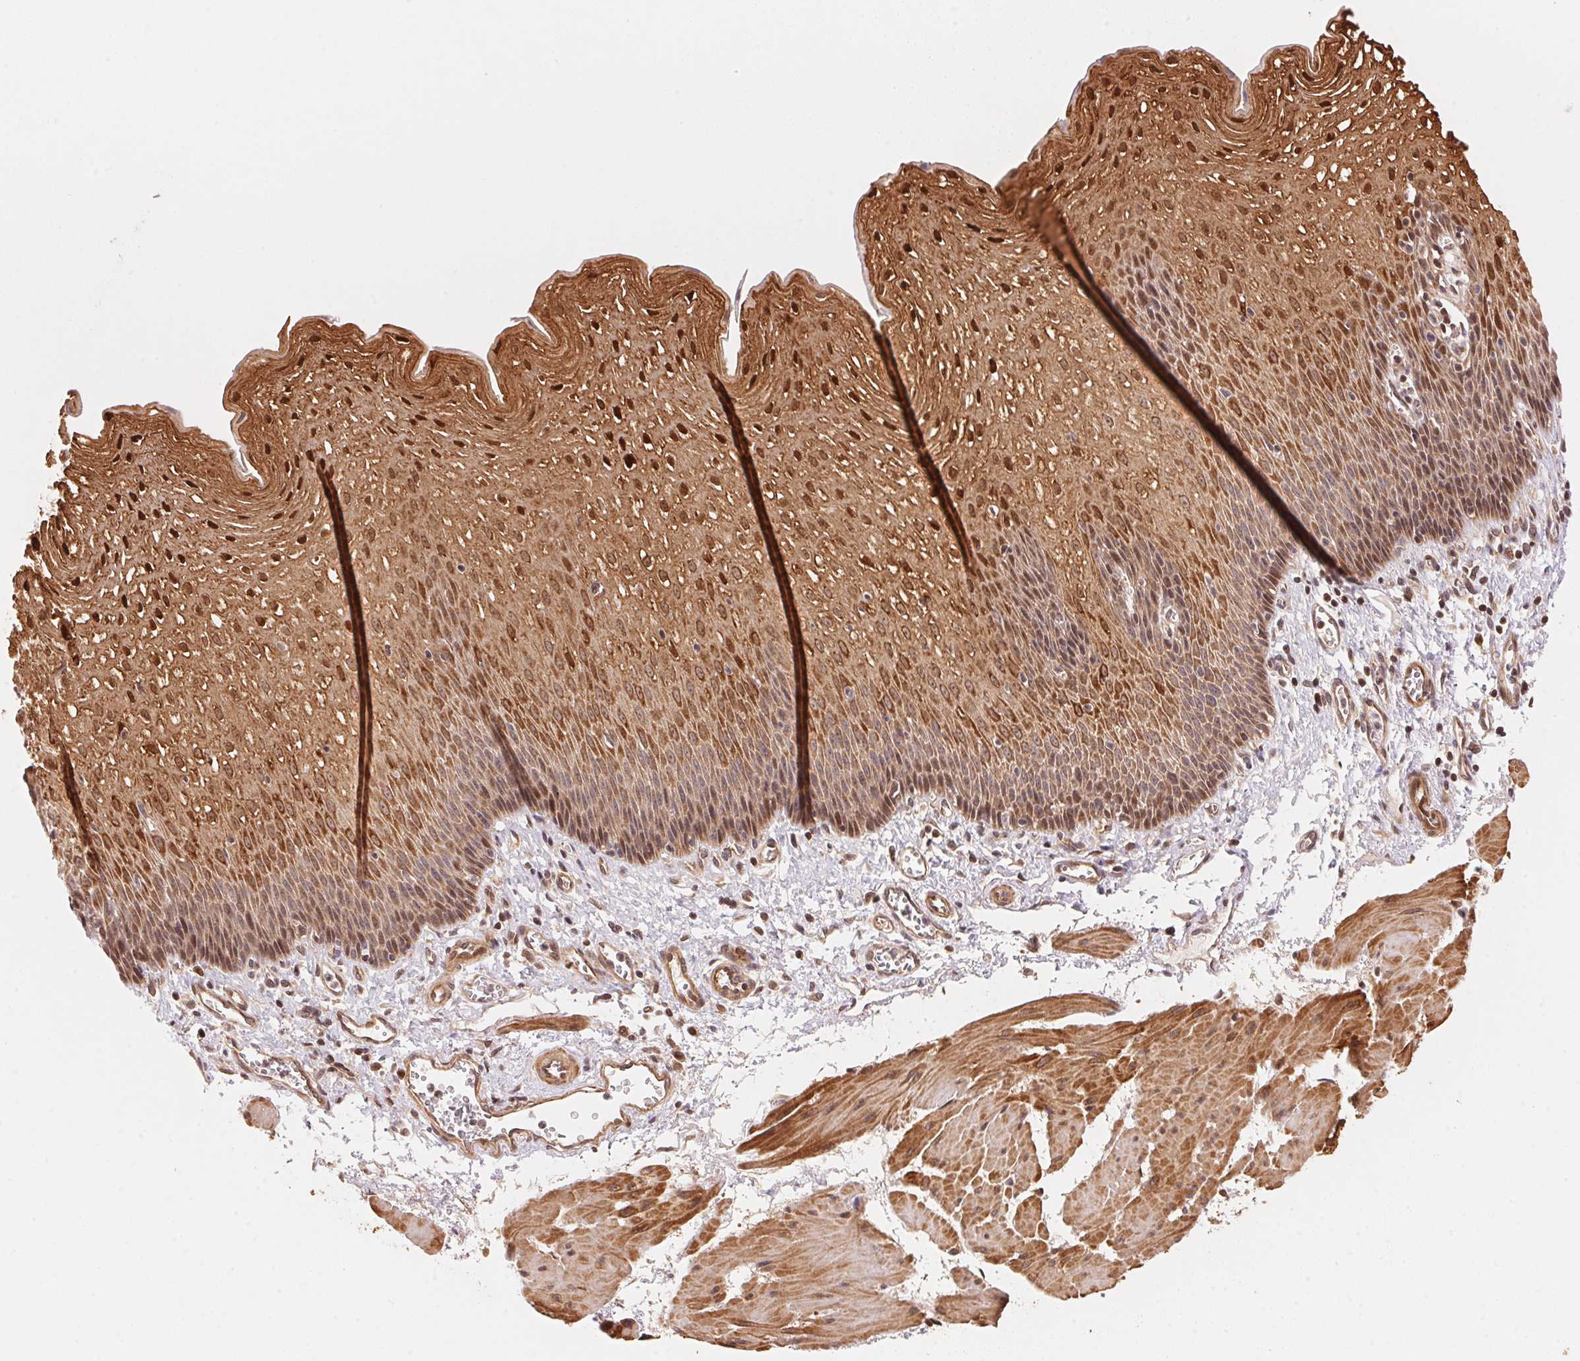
{"staining": {"intensity": "moderate", "quantity": ">75%", "location": "cytoplasmic/membranous,nuclear"}, "tissue": "esophagus", "cell_type": "Squamous epithelial cells", "image_type": "normal", "snomed": [{"axis": "morphology", "description": "Normal tissue, NOS"}, {"axis": "topography", "description": "Esophagus"}], "caption": "Immunohistochemistry photomicrograph of unremarkable esophagus stained for a protein (brown), which reveals medium levels of moderate cytoplasmic/membranous,nuclear expression in approximately >75% of squamous epithelial cells.", "gene": "TNIP2", "patient": {"sex": "female", "age": 64}}